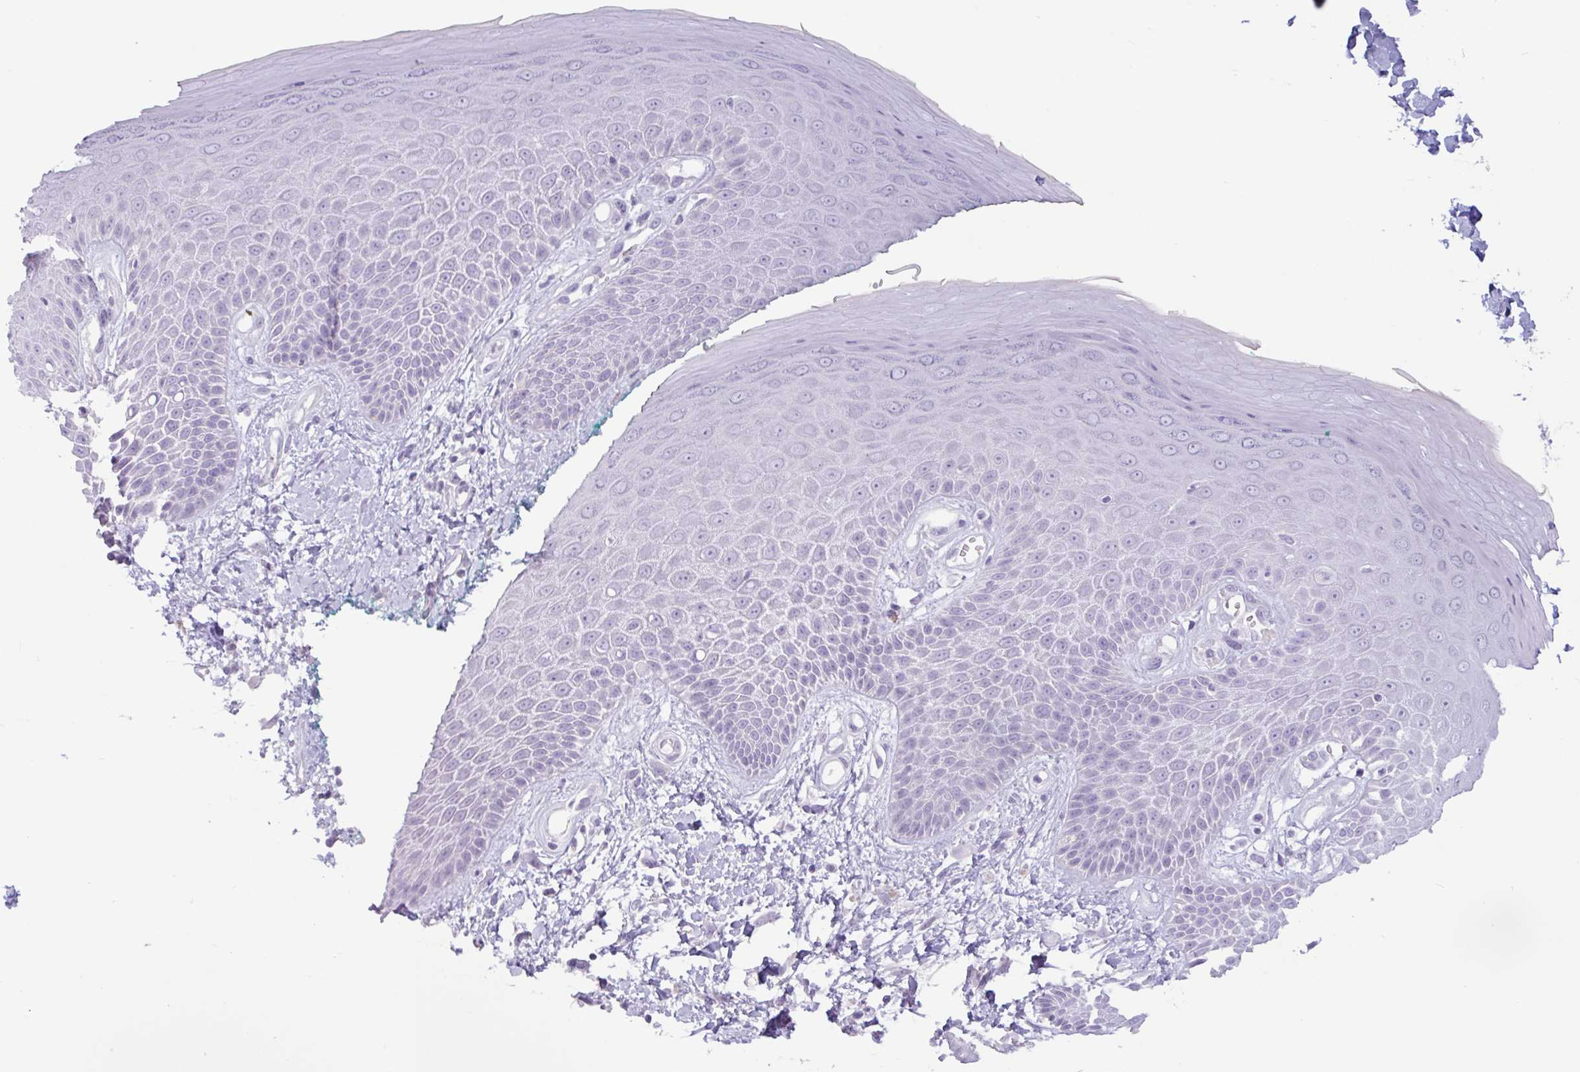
{"staining": {"intensity": "negative", "quantity": "none", "location": "none"}, "tissue": "skin", "cell_type": "Epidermal cells", "image_type": "normal", "snomed": [{"axis": "morphology", "description": "Normal tissue, NOS"}, {"axis": "topography", "description": "Anal"}, {"axis": "topography", "description": "Peripheral nerve tissue"}], "caption": "Immunohistochemical staining of normal human skin demonstrates no significant positivity in epidermal cells.", "gene": "CTSE", "patient": {"sex": "male", "age": 78}}